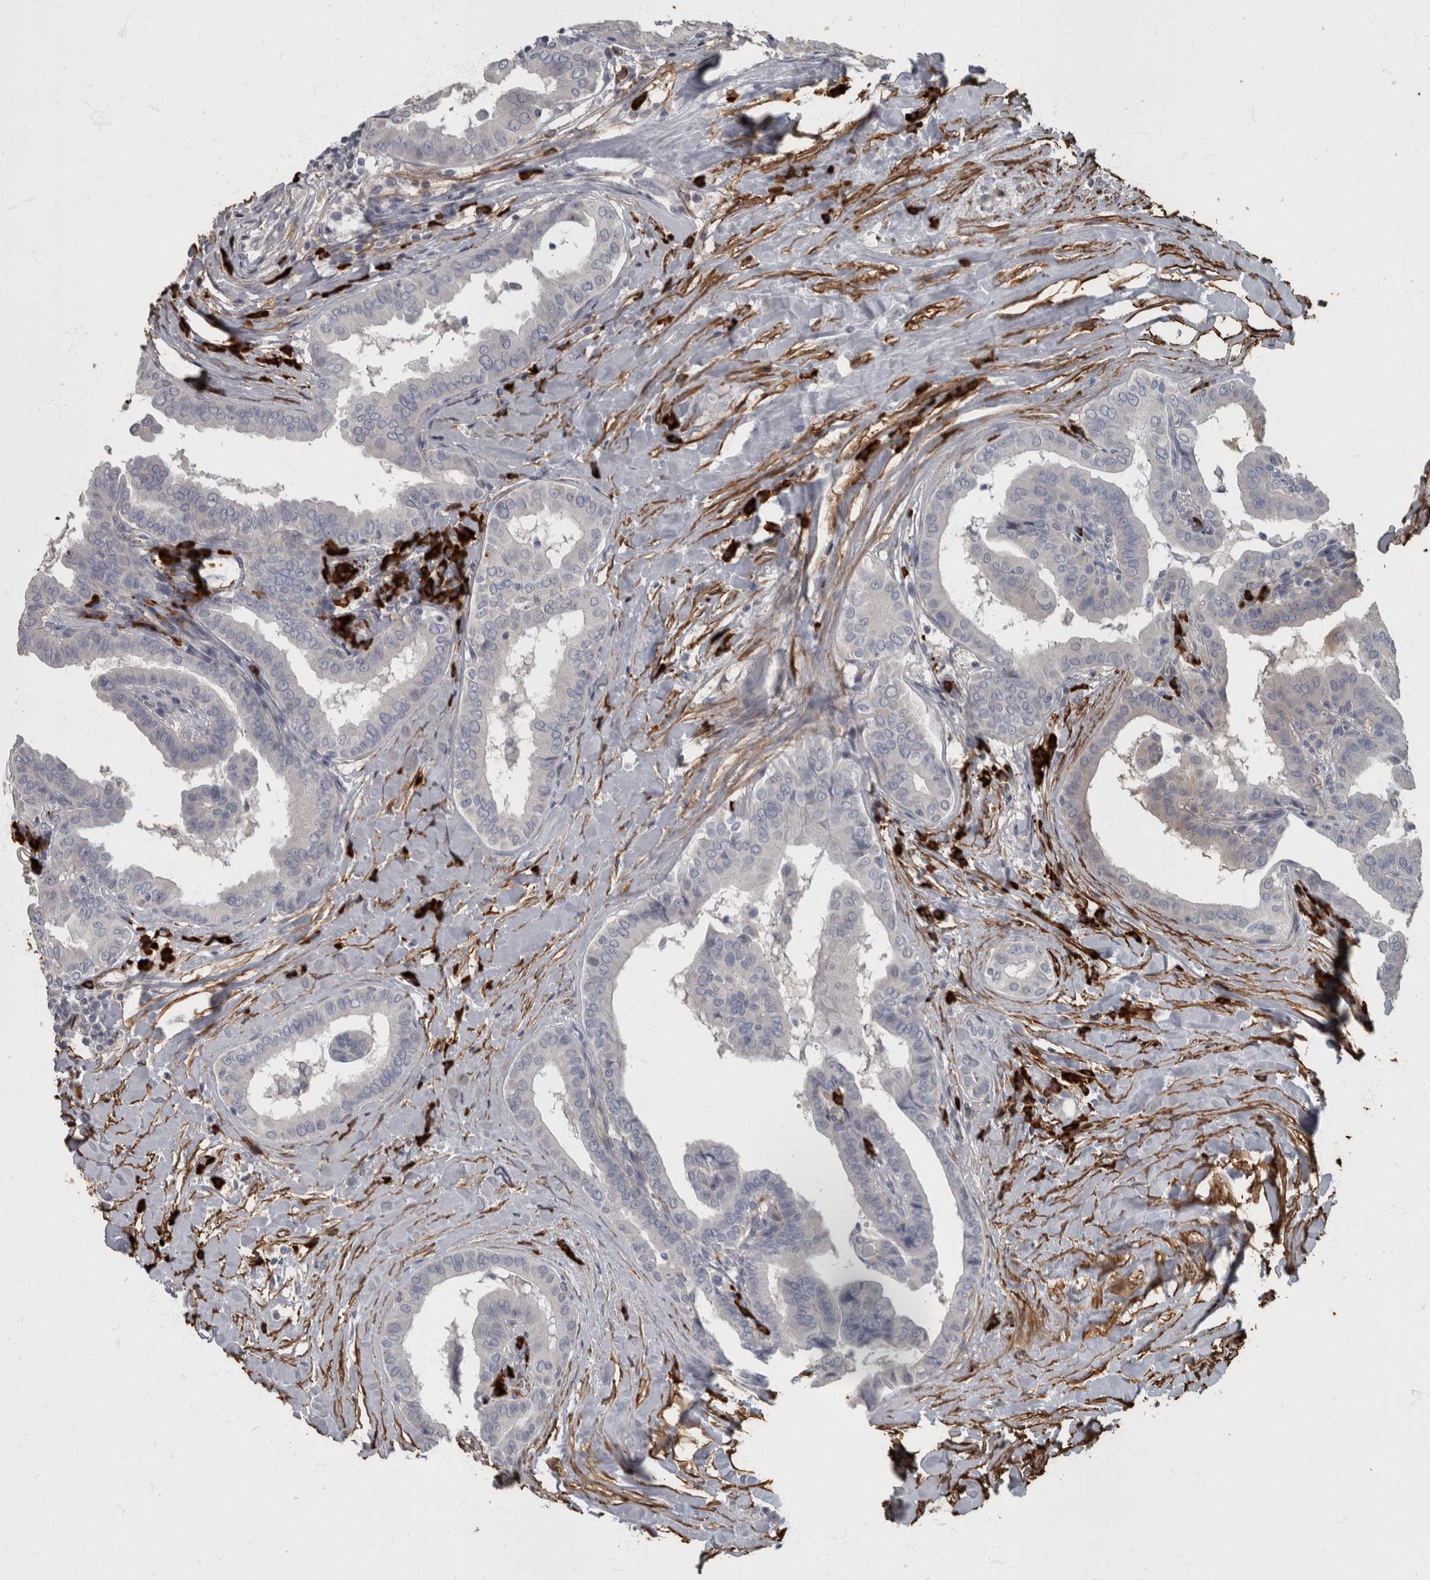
{"staining": {"intensity": "negative", "quantity": "none", "location": "none"}, "tissue": "thyroid cancer", "cell_type": "Tumor cells", "image_type": "cancer", "snomed": [{"axis": "morphology", "description": "Papillary adenocarcinoma, NOS"}, {"axis": "topography", "description": "Thyroid gland"}], "caption": "The histopathology image demonstrates no significant staining in tumor cells of thyroid cancer.", "gene": "MASTL", "patient": {"sex": "male", "age": 33}}